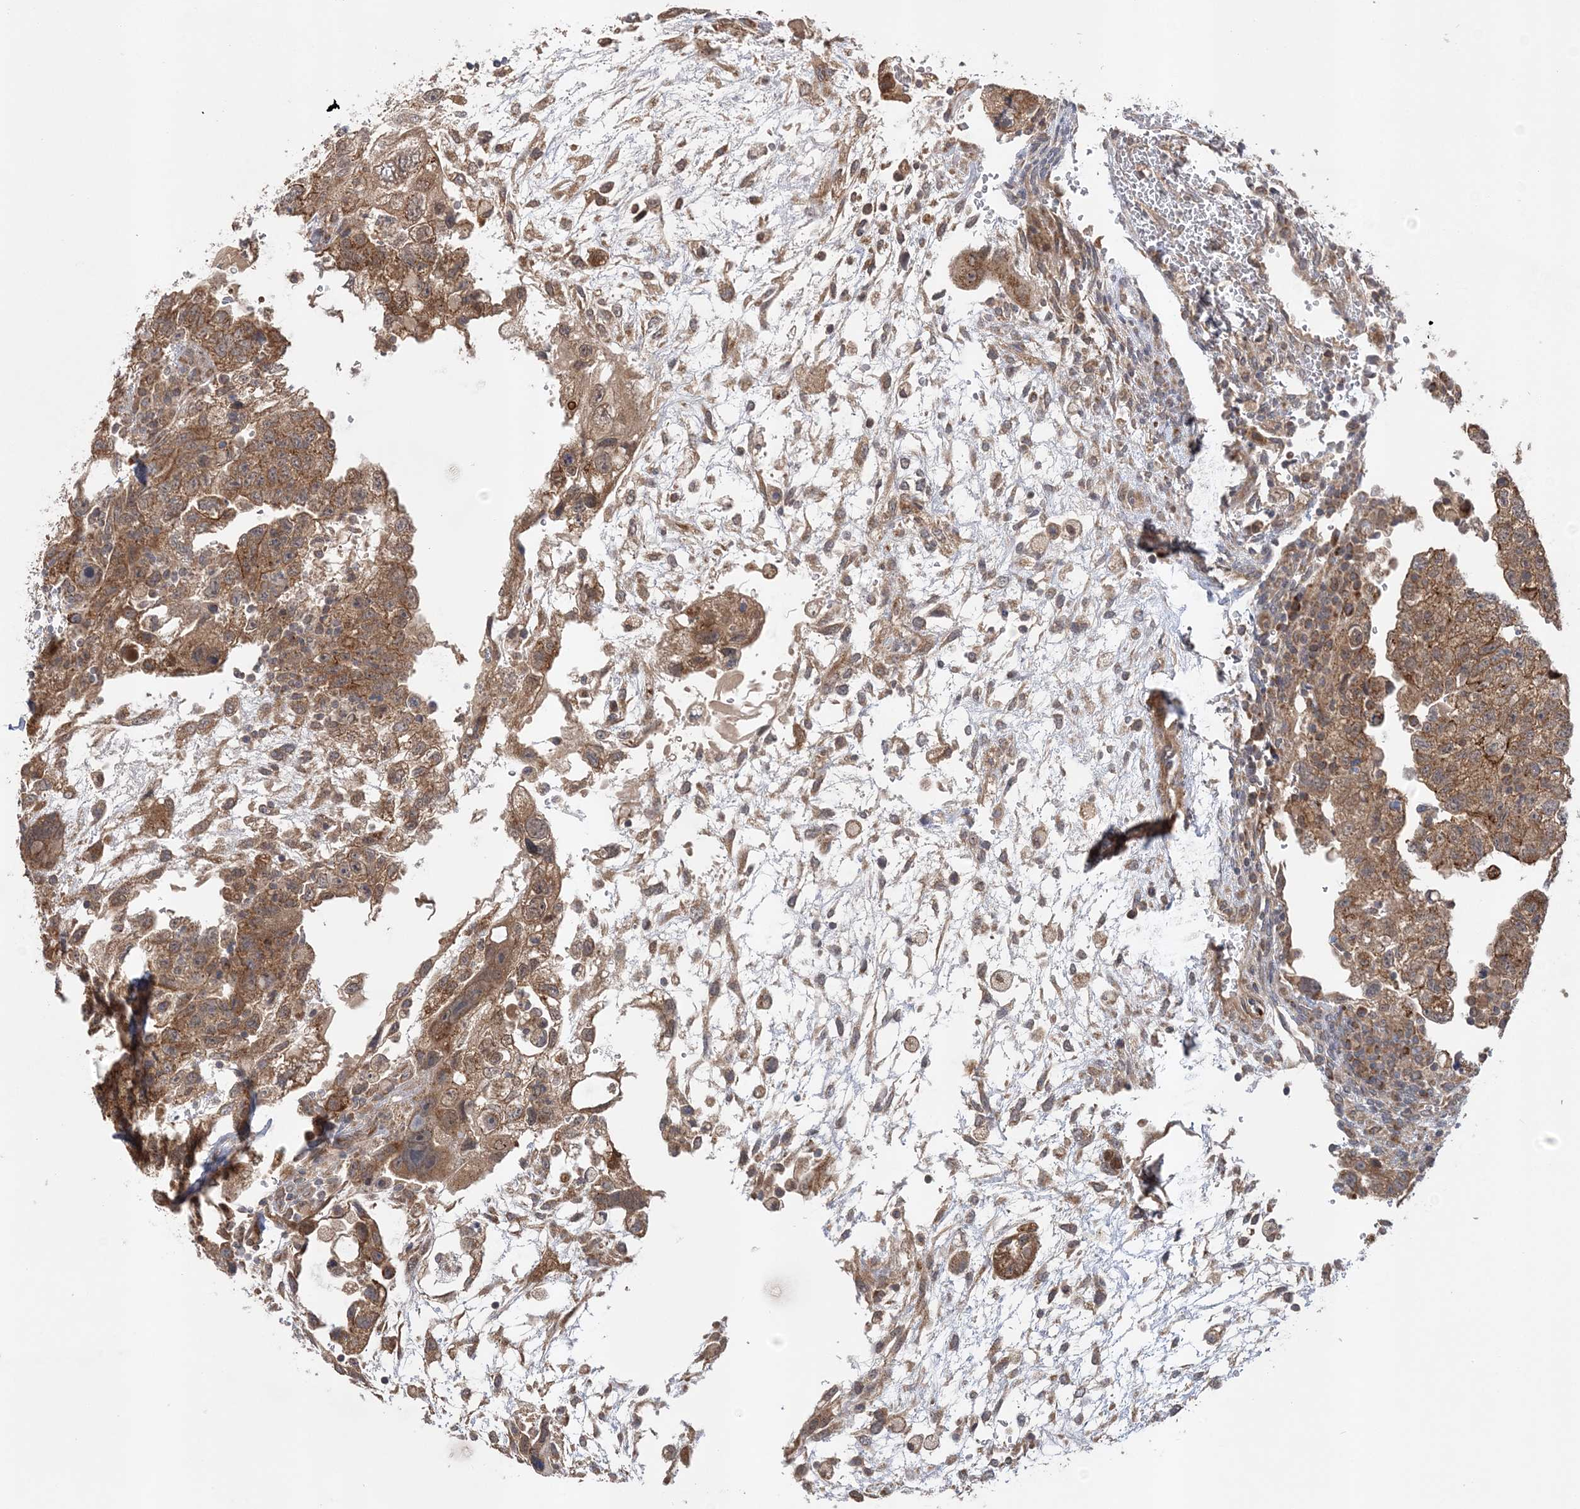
{"staining": {"intensity": "moderate", "quantity": ">75%", "location": "cytoplasmic/membranous"}, "tissue": "testis cancer", "cell_type": "Tumor cells", "image_type": "cancer", "snomed": [{"axis": "morphology", "description": "Carcinoma, Embryonal, NOS"}, {"axis": "topography", "description": "Testis"}], "caption": "IHC (DAB (3,3'-diaminobenzidine)) staining of human testis embryonal carcinoma shows moderate cytoplasmic/membranous protein staining in about >75% of tumor cells.", "gene": "MMADHC", "patient": {"sex": "male", "age": 36}}